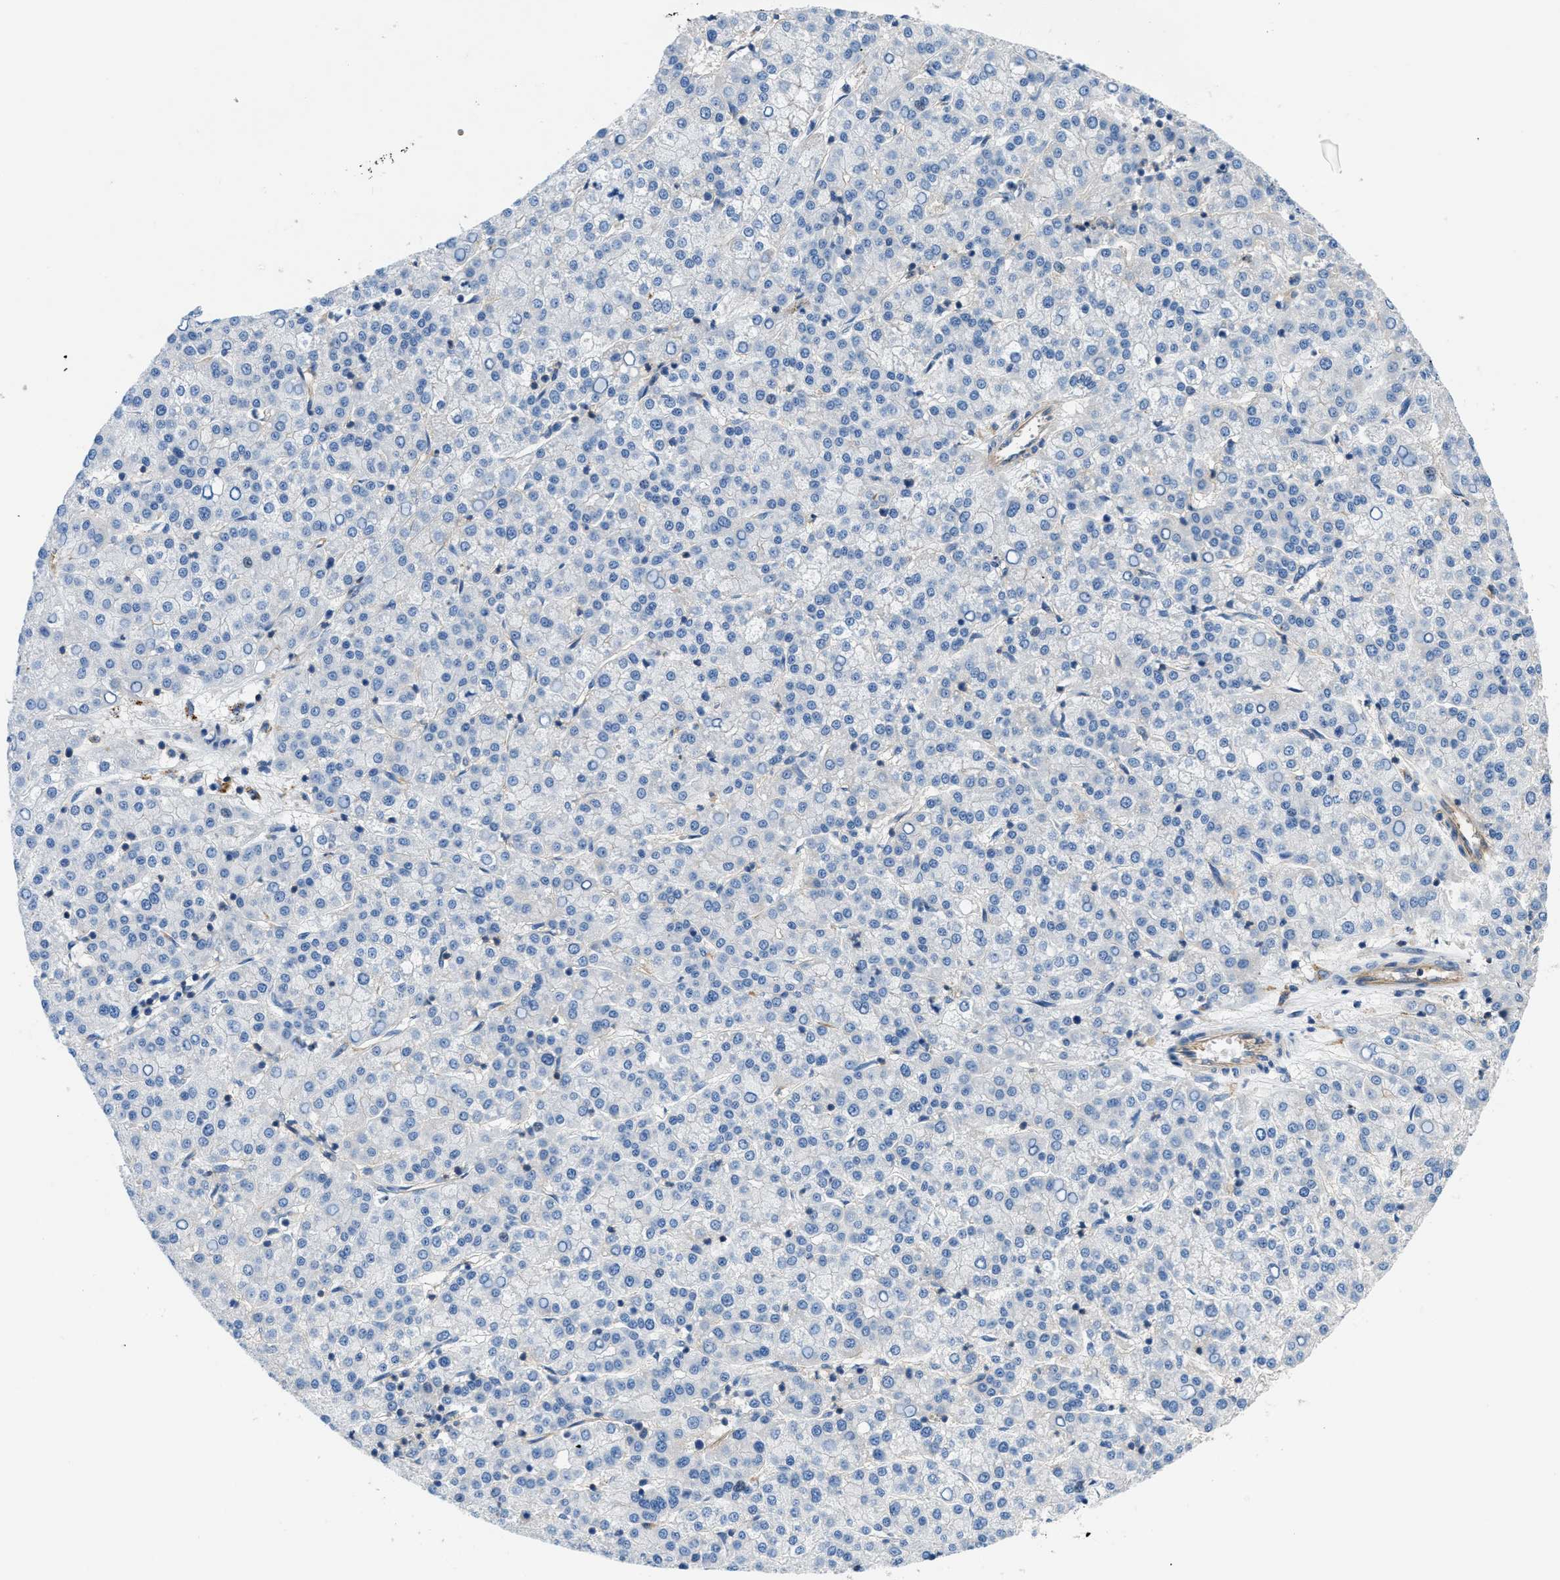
{"staining": {"intensity": "negative", "quantity": "none", "location": "none"}, "tissue": "liver cancer", "cell_type": "Tumor cells", "image_type": "cancer", "snomed": [{"axis": "morphology", "description": "Carcinoma, Hepatocellular, NOS"}, {"axis": "topography", "description": "Liver"}], "caption": "DAB (3,3'-diaminobenzidine) immunohistochemical staining of human liver hepatocellular carcinoma shows no significant positivity in tumor cells.", "gene": "ORAI1", "patient": {"sex": "female", "age": 58}}